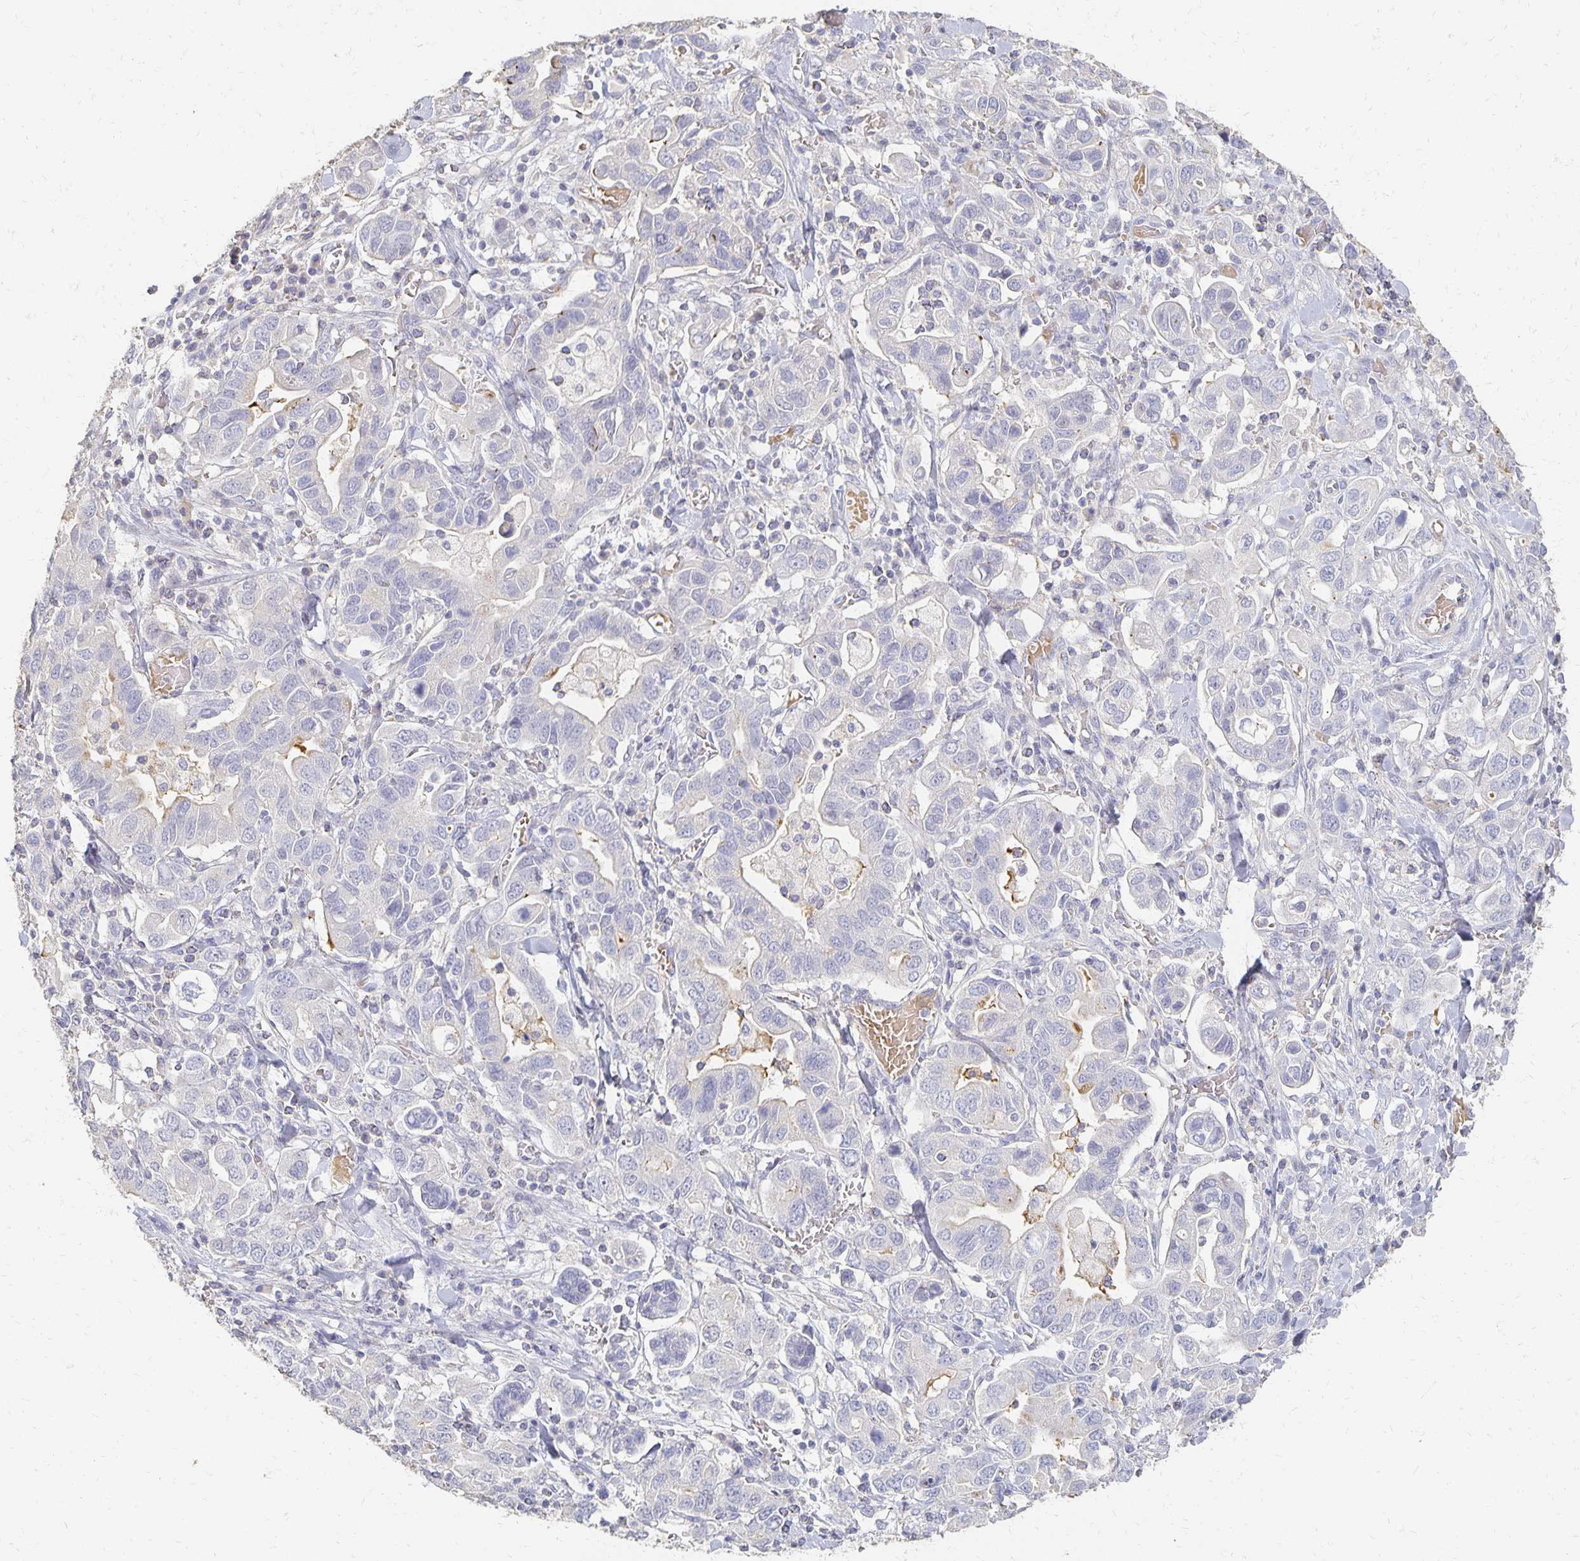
{"staining": {"intensity": "negative", "quantity": "none", "location": "none"}, "tissue": "stomach cancer", "cell_type": "Tumor cells", "image_type": "cancer", "snomed": [{"axis": "morphology", "description": "Adenocarcinoma, NOS"}, {"axis": "topography", "description": "Stomach, upper"}, {"axis": "topography", "description": "Stomach"}], "caption": "Stomach cancer (adenocarcinoma) was stained to show a protein in brown. There is no significant positivity in tumor cells.", "gene": "CST6", "patient": {"sex": "male", "age": 62}}